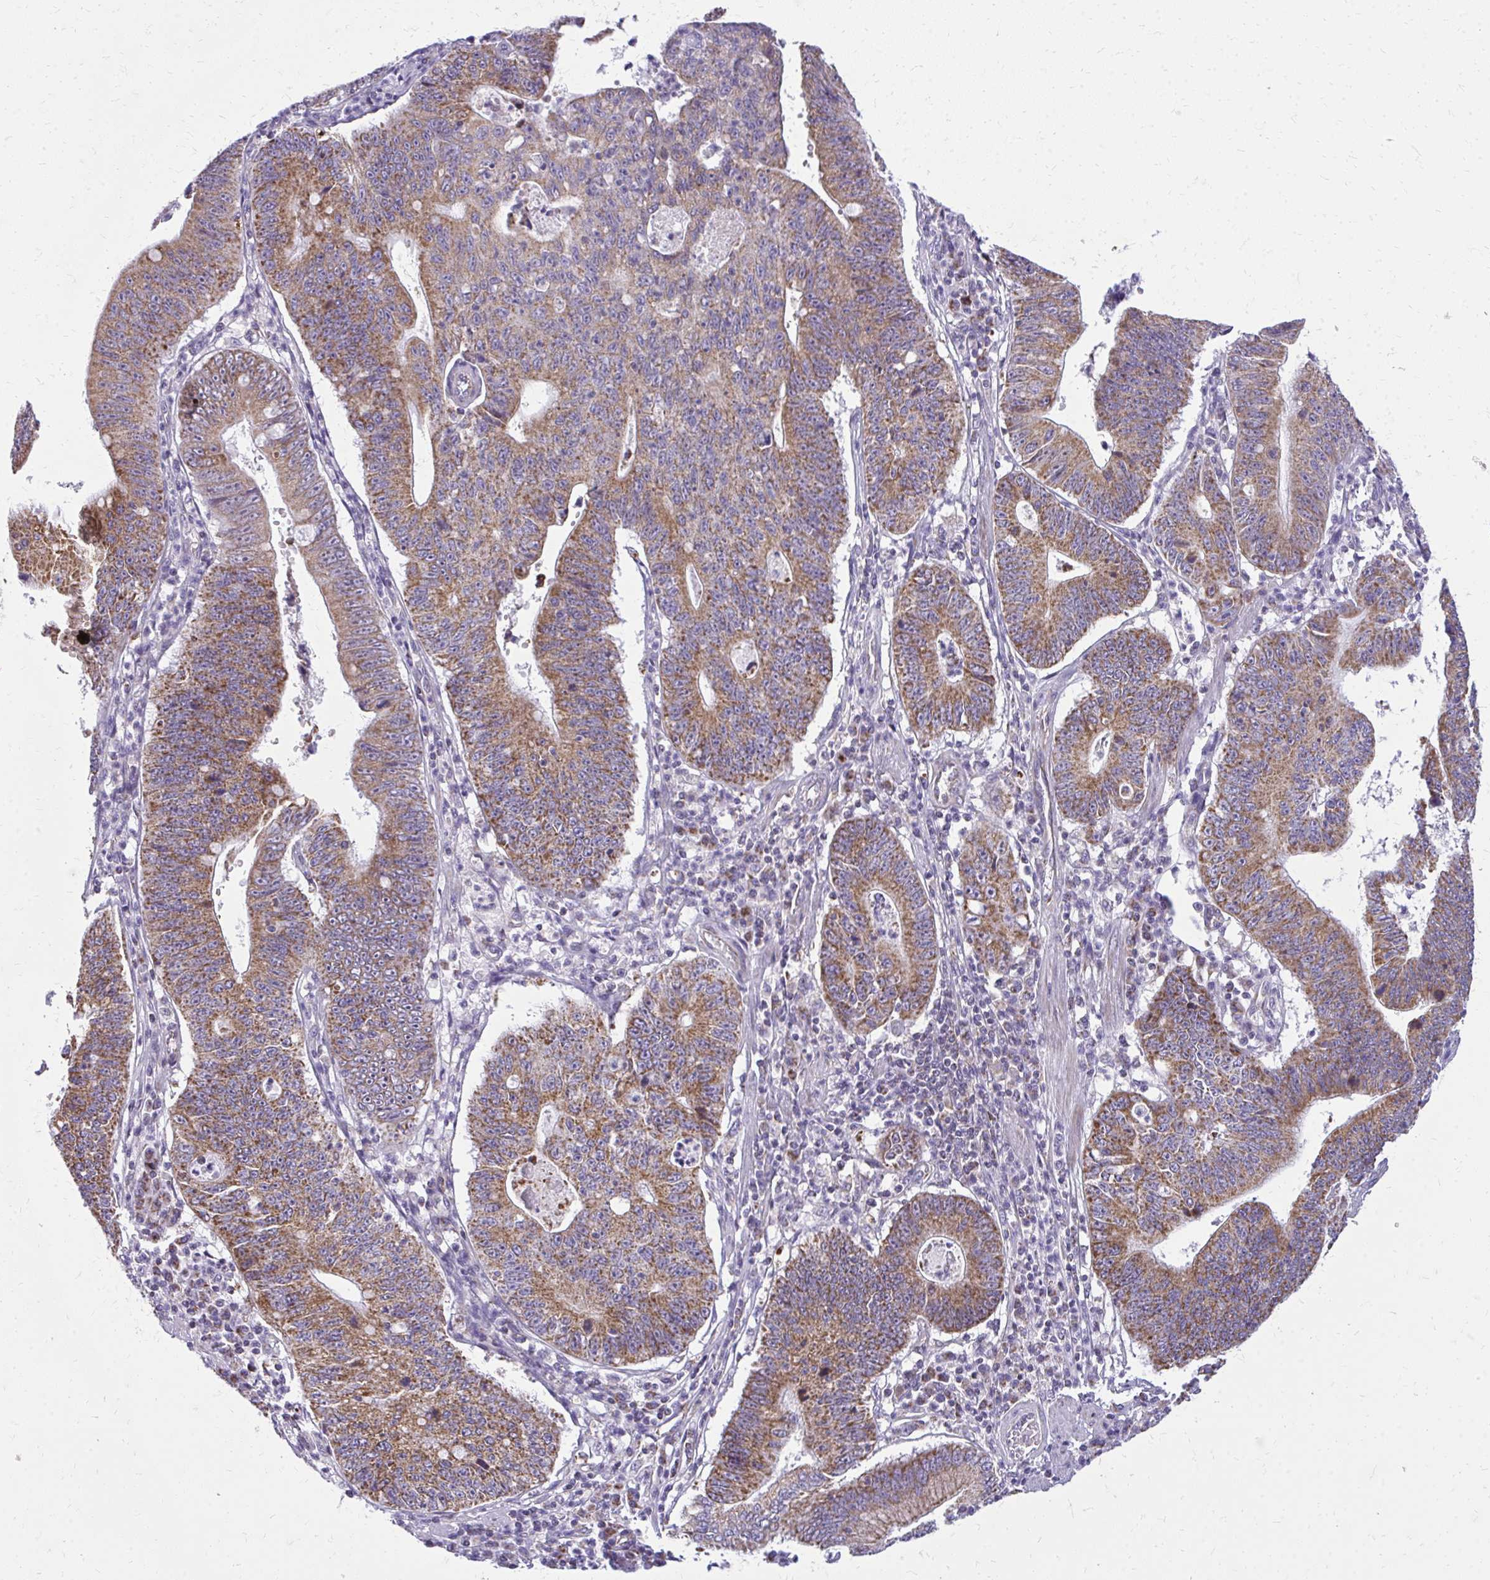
{"staining": {"intensity": "moderate", "quantity": ">75%", "location": "cytoplasmic/membranous"}, "tissue": "stomach cancer", "cell_type": "Tumor cells", "image_type": "cancer", "snomed": [{"axis": "morphology", "description": "Adenocarcinoma, NOS"}, {"axis": "topography", "description": "Stomach"}], "caption": "Moderate cytoplasmic/membranous positivity for a protein is appreciated in approximately >75% of tumor cells of stomach cancer using immunohistochemistry.", "gene": "IFIT1", "patient": {"sex": "male", "age": 59}}